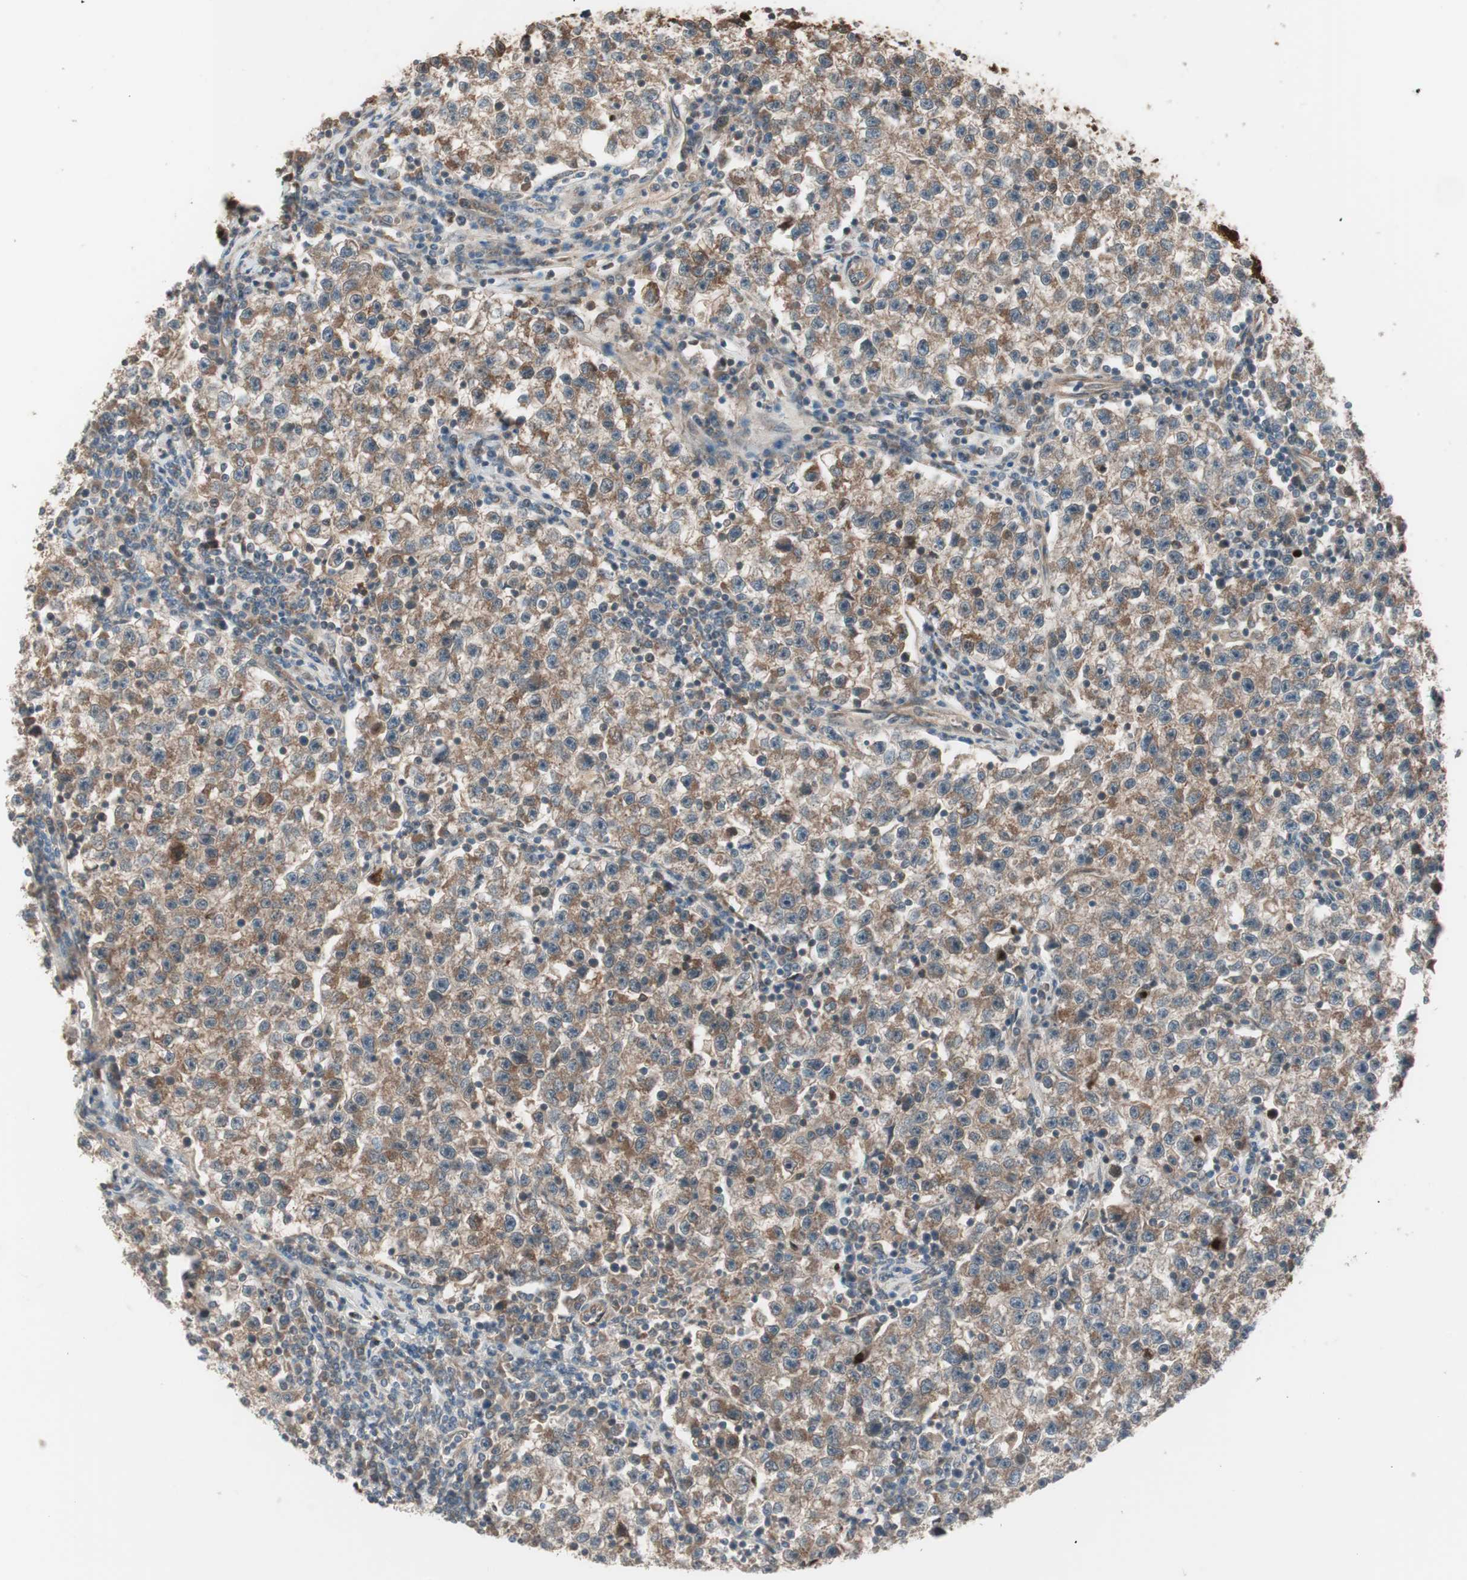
{"staining": {"intensity": "moderate", "quantity": ">75%", "location": "cytoplasmic/membranous"}, "tissue": "testis cancer", "cell_type": "Tumor cells", "image_type": "cancer", "snomed": [{"axis": "morphology", "description": "Seminoma, NOS"}, {"axis": "topography", "description": "Testis"}], "caption": "A brown stain highlights moderate cytoplasmic/membranous positivity of a protein in human testis cancer tumor cells.", "gene": "PRKG2", "patient": {"sex": "male", "age": 22}}